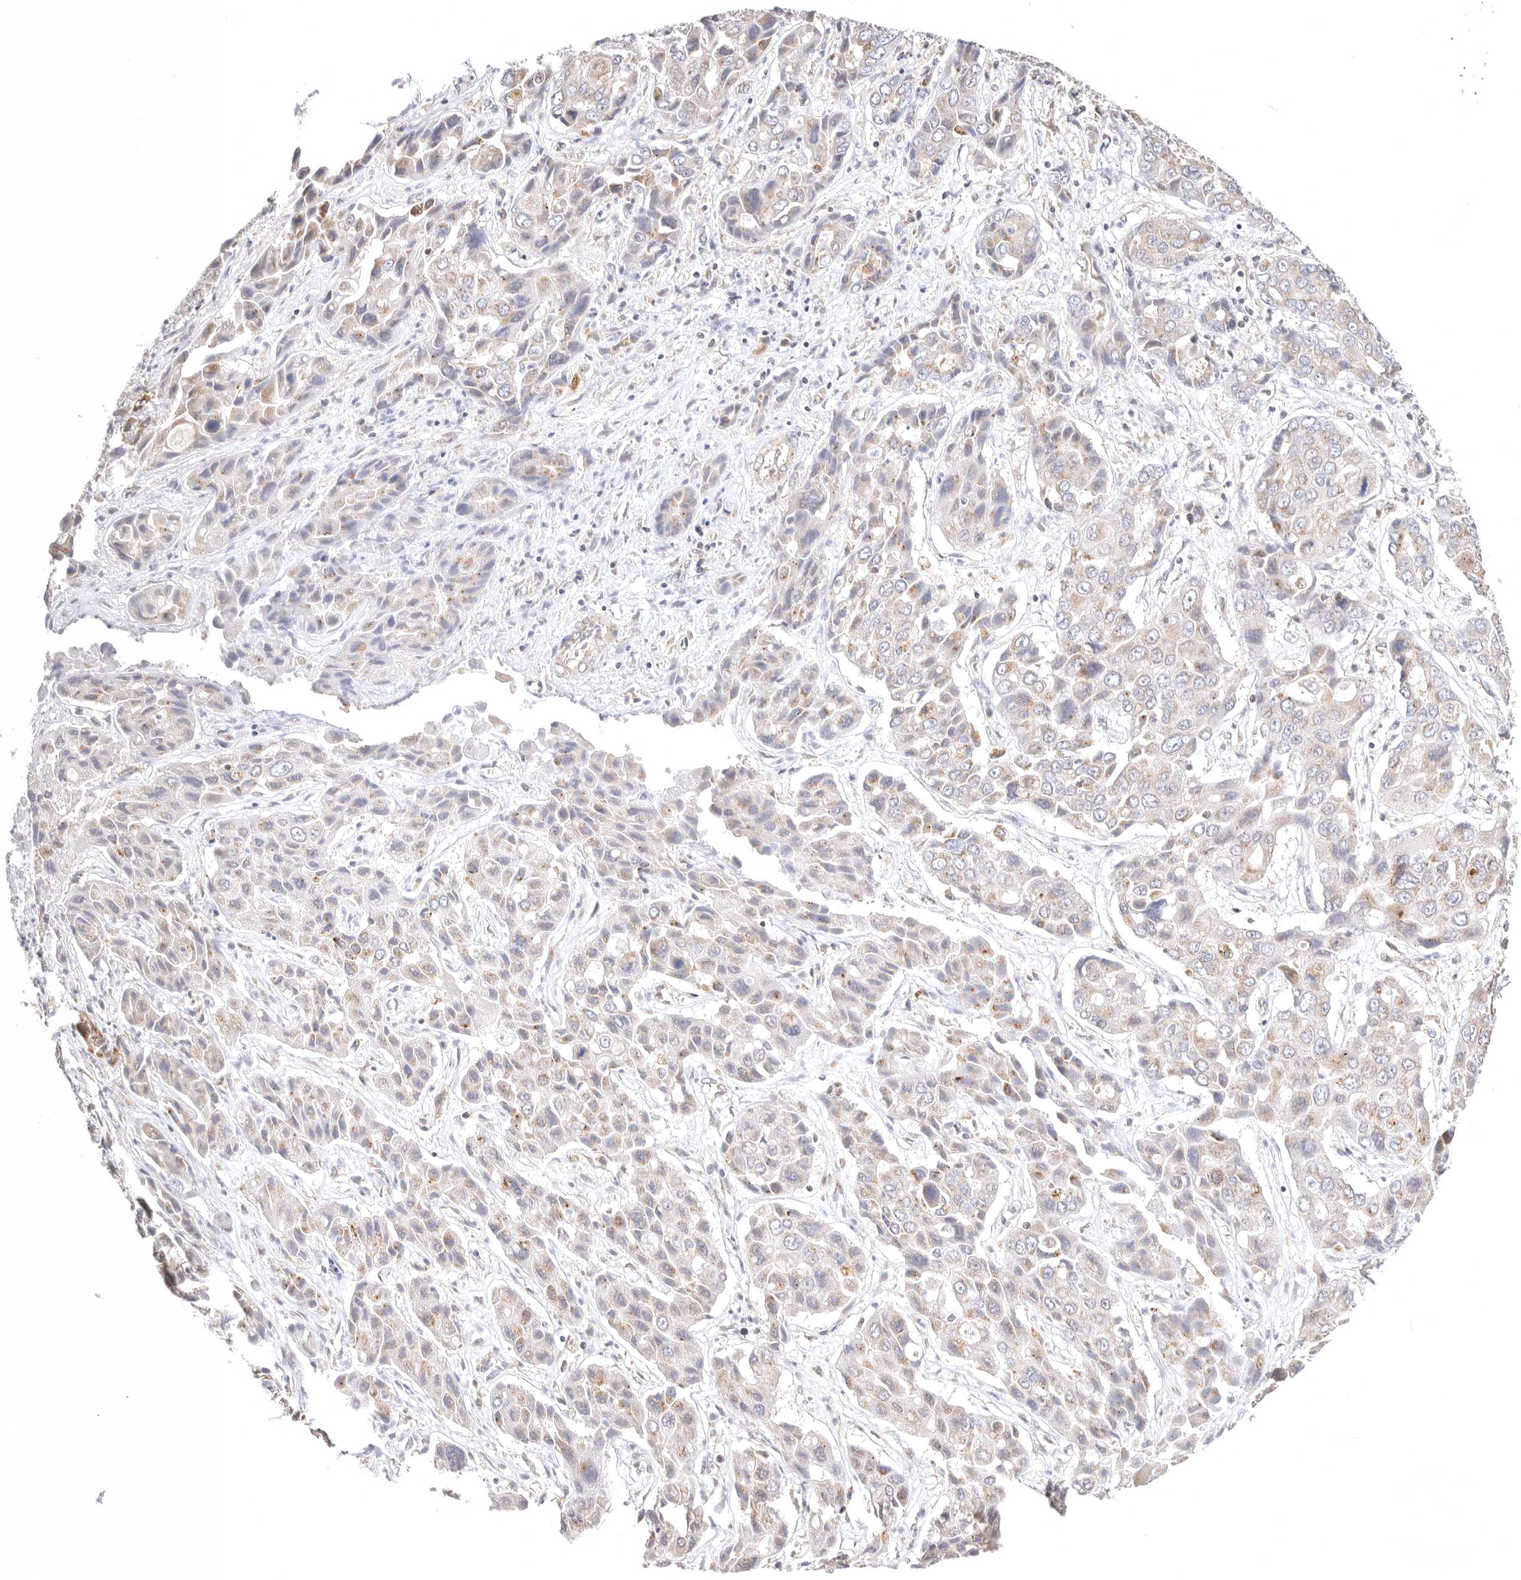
{"staining": {"intensity": "weak", "quantity": "<25%", "location": "cytoplasmic/membranous"}, "tissue": "liver cancer", "cell_type": "Tumor cells", "image_type": "cancer", "snomed": [{"axis": "morphology", "description": "Cholangiocarcinoma"}, {"axis": "topography", "description": "Liver"}], "caption": "Tumor cells show no significant expression in liver cholangiocarcinoma.", "gene": "KCMF1", "patient": {"sex": "male", "age": 67}}